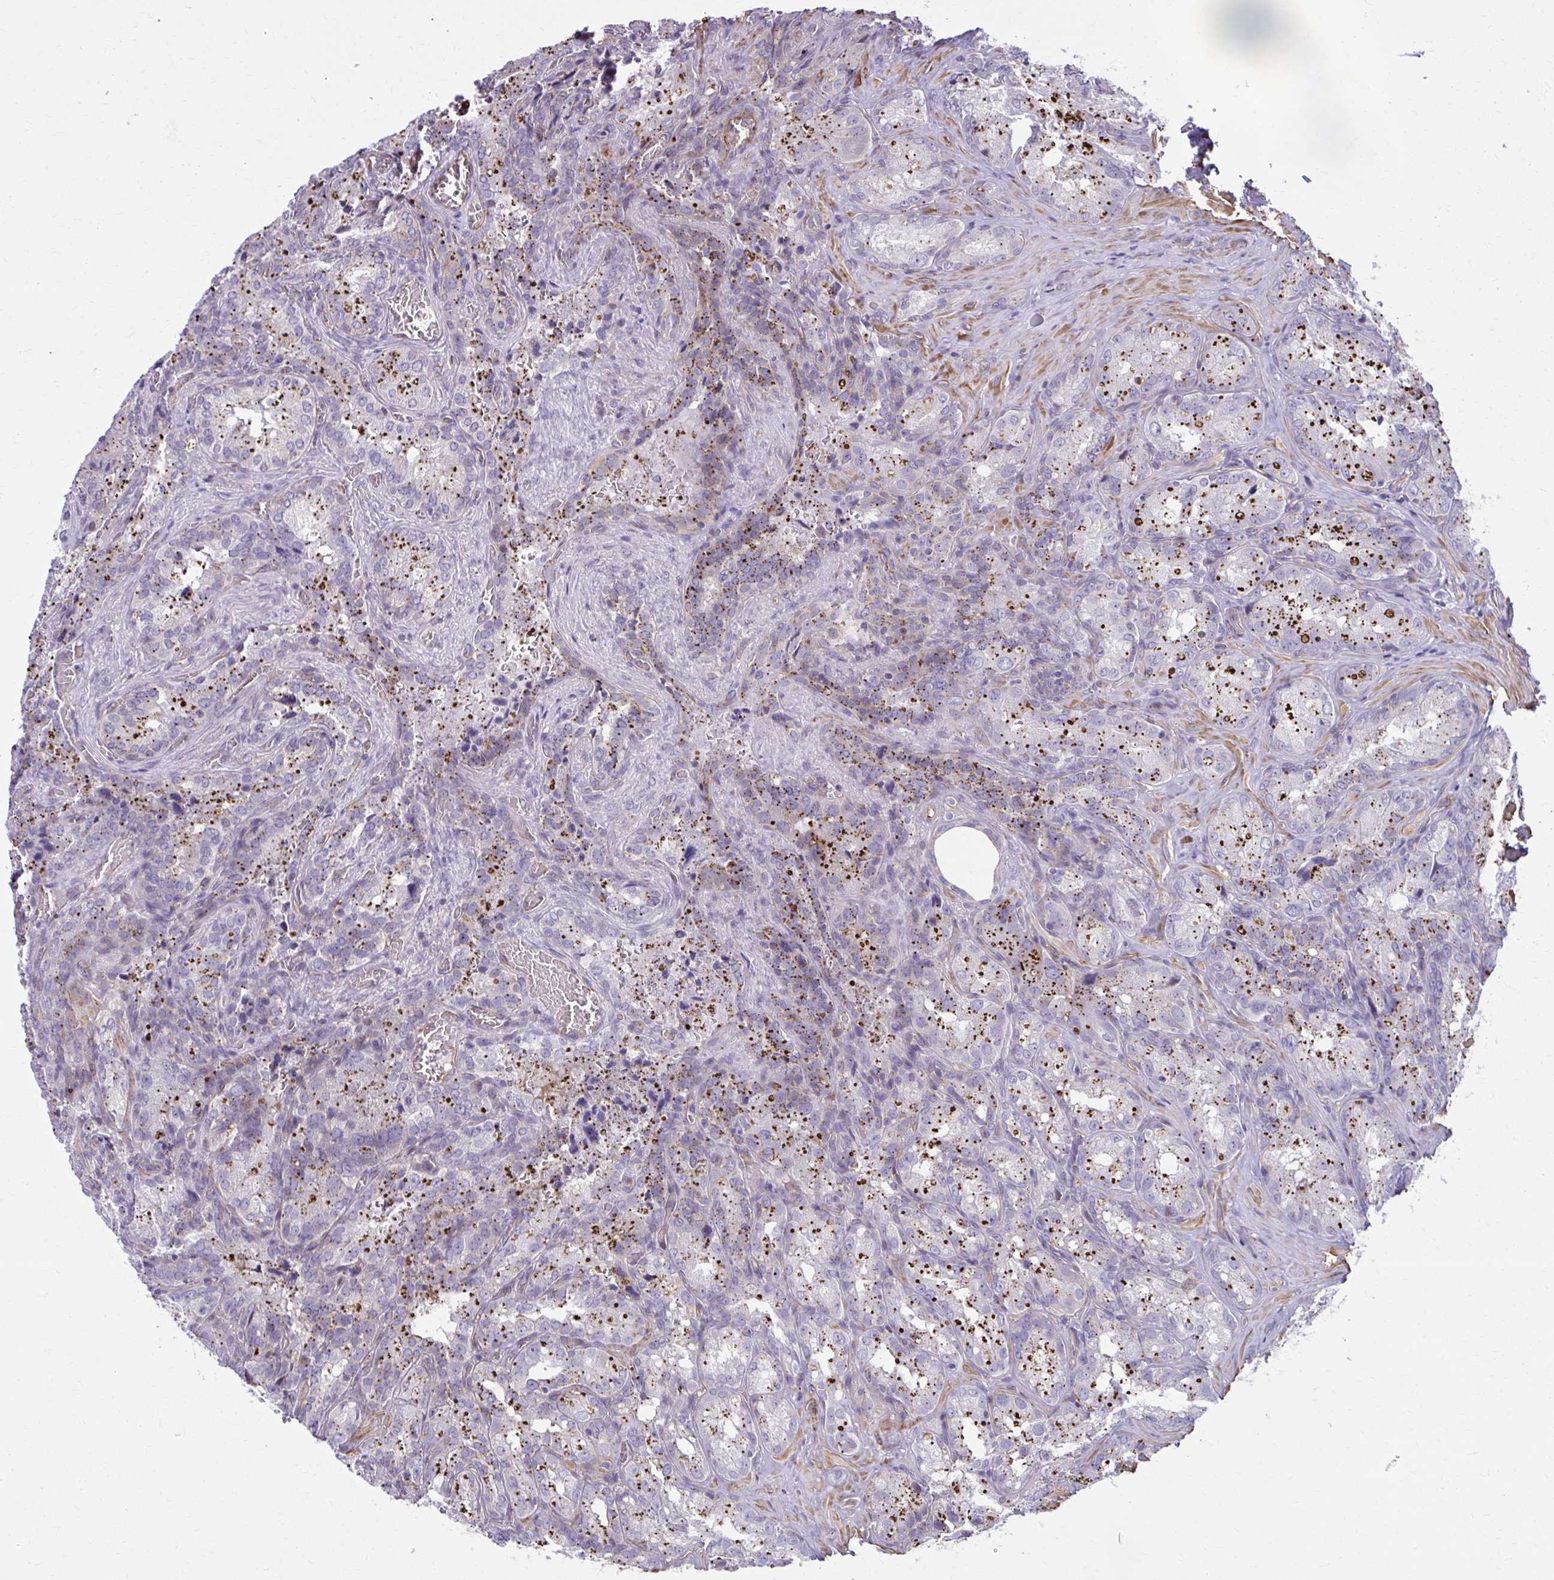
{"staining": {"intensity": "strong", "quantity": "25%-75%", "location": "cytoplasmic/membranous"}, "tissue": "seminal vesicle", "cell_type": "Glandular cells", "image_type": "normal", "snomed": [{"axis": "morphology", "description": "Normal tissue, NOS"}, {"axis": "topography", "description": "Seminal veicle"}], "caption": "A brown stain labels strong cytoplasmic/membranous positivity of a protein in glandular cells of benign seminal vesicle.", "gene": "LRRC4B", "patient": {"sex": "male", "age": 47}}